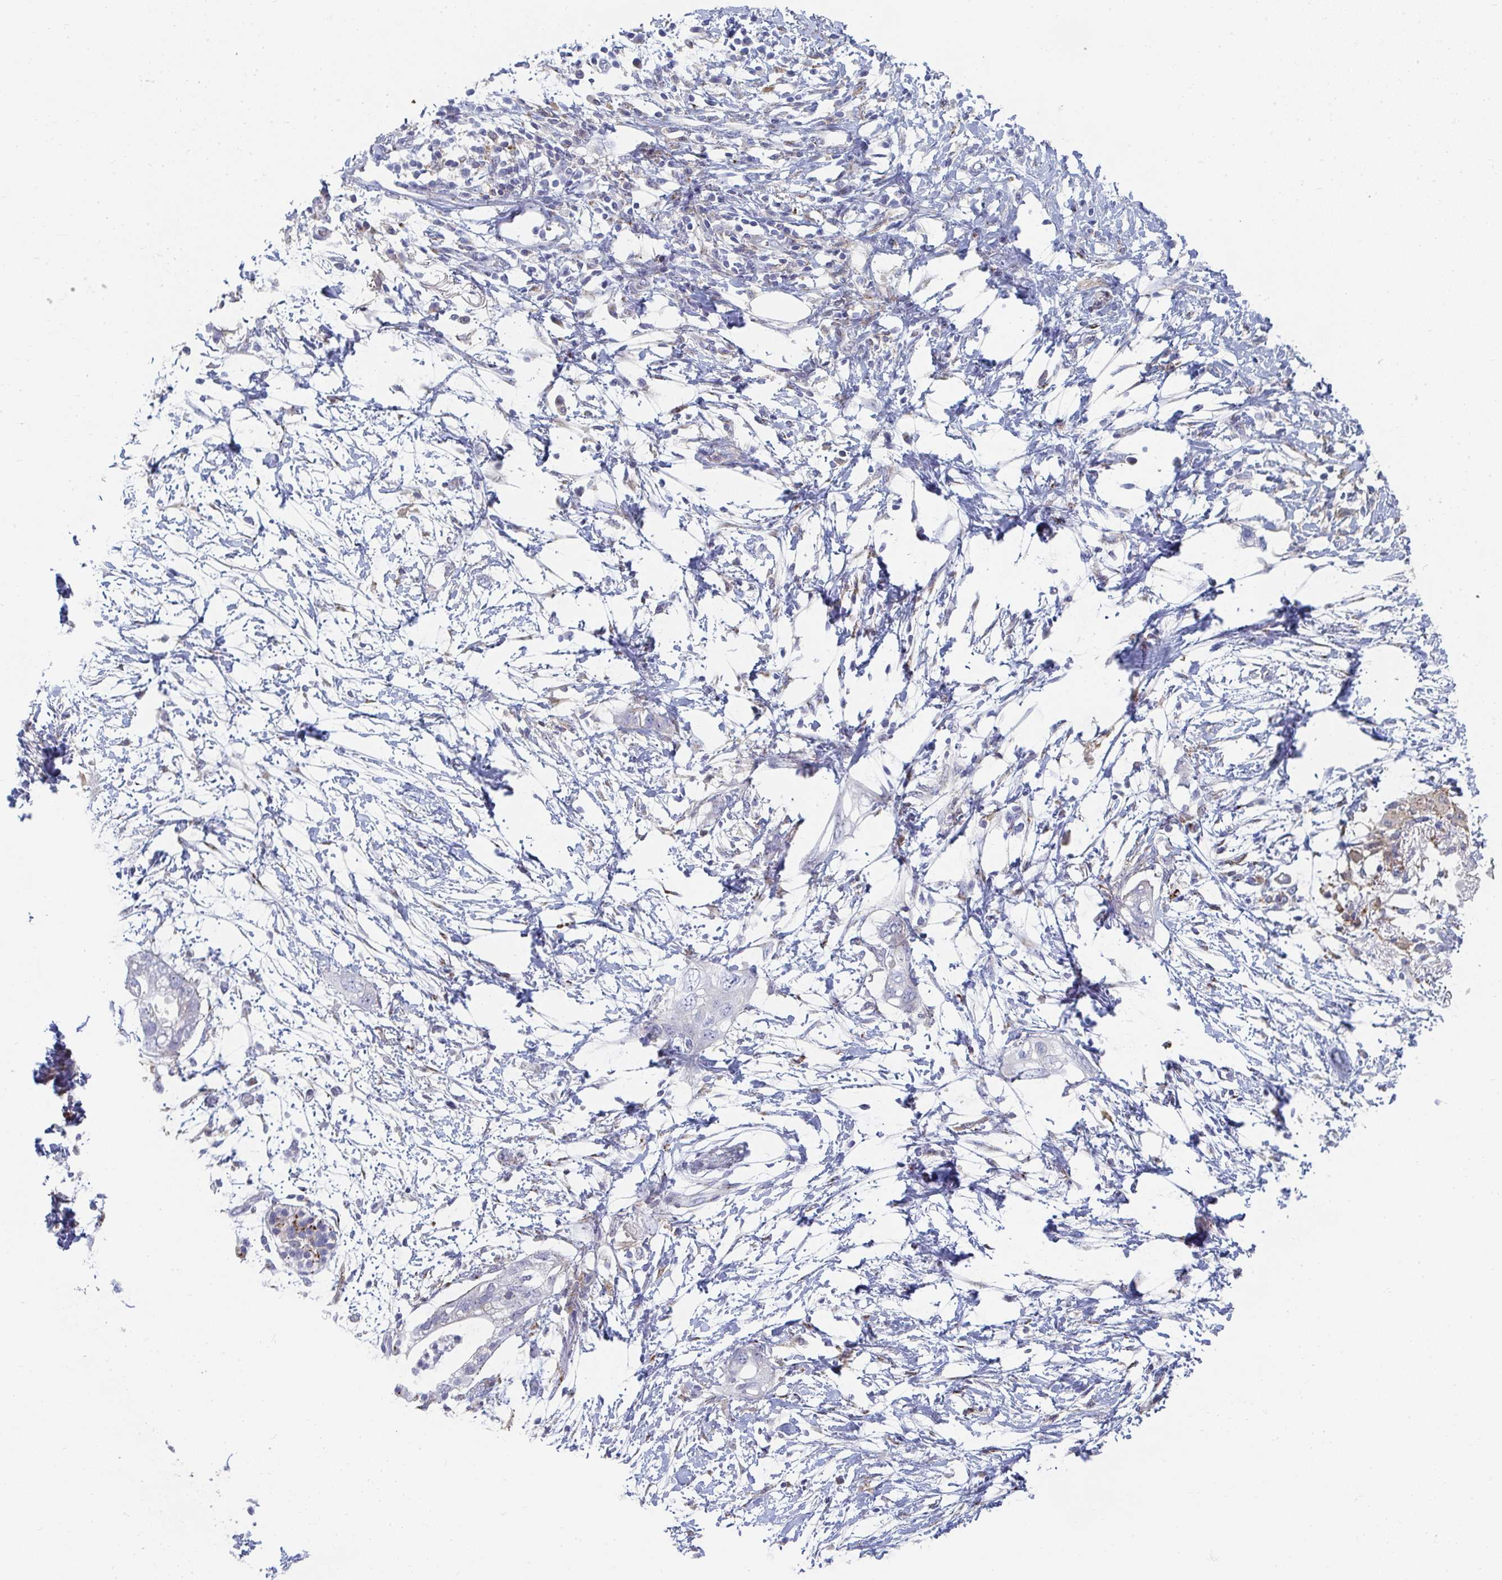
{"staining": {"intensity": "negative", "quantity": "none", "location": "none"}, "tissue": "pancreatic cancer", "cell_type": "Tumor cells", "image_type": "cancer", "snomed": [{"axis": "morphology", "description": "Adenocarcinoma, NOS"}, {"axis": "topography", "description": "Pancreas"}], "caption": "Immunohistochemistry (IHC) of pancreatic cancer (adenocarcinoma) displays no positivity in tumor cells. (Brightfield microscopy of DAB (3,3'-diaminobenzidine) immunohistochemistry (IHC) at high magnification).", "gene": "PSMG1", "patient": {"sex": "female", "age": 72}}